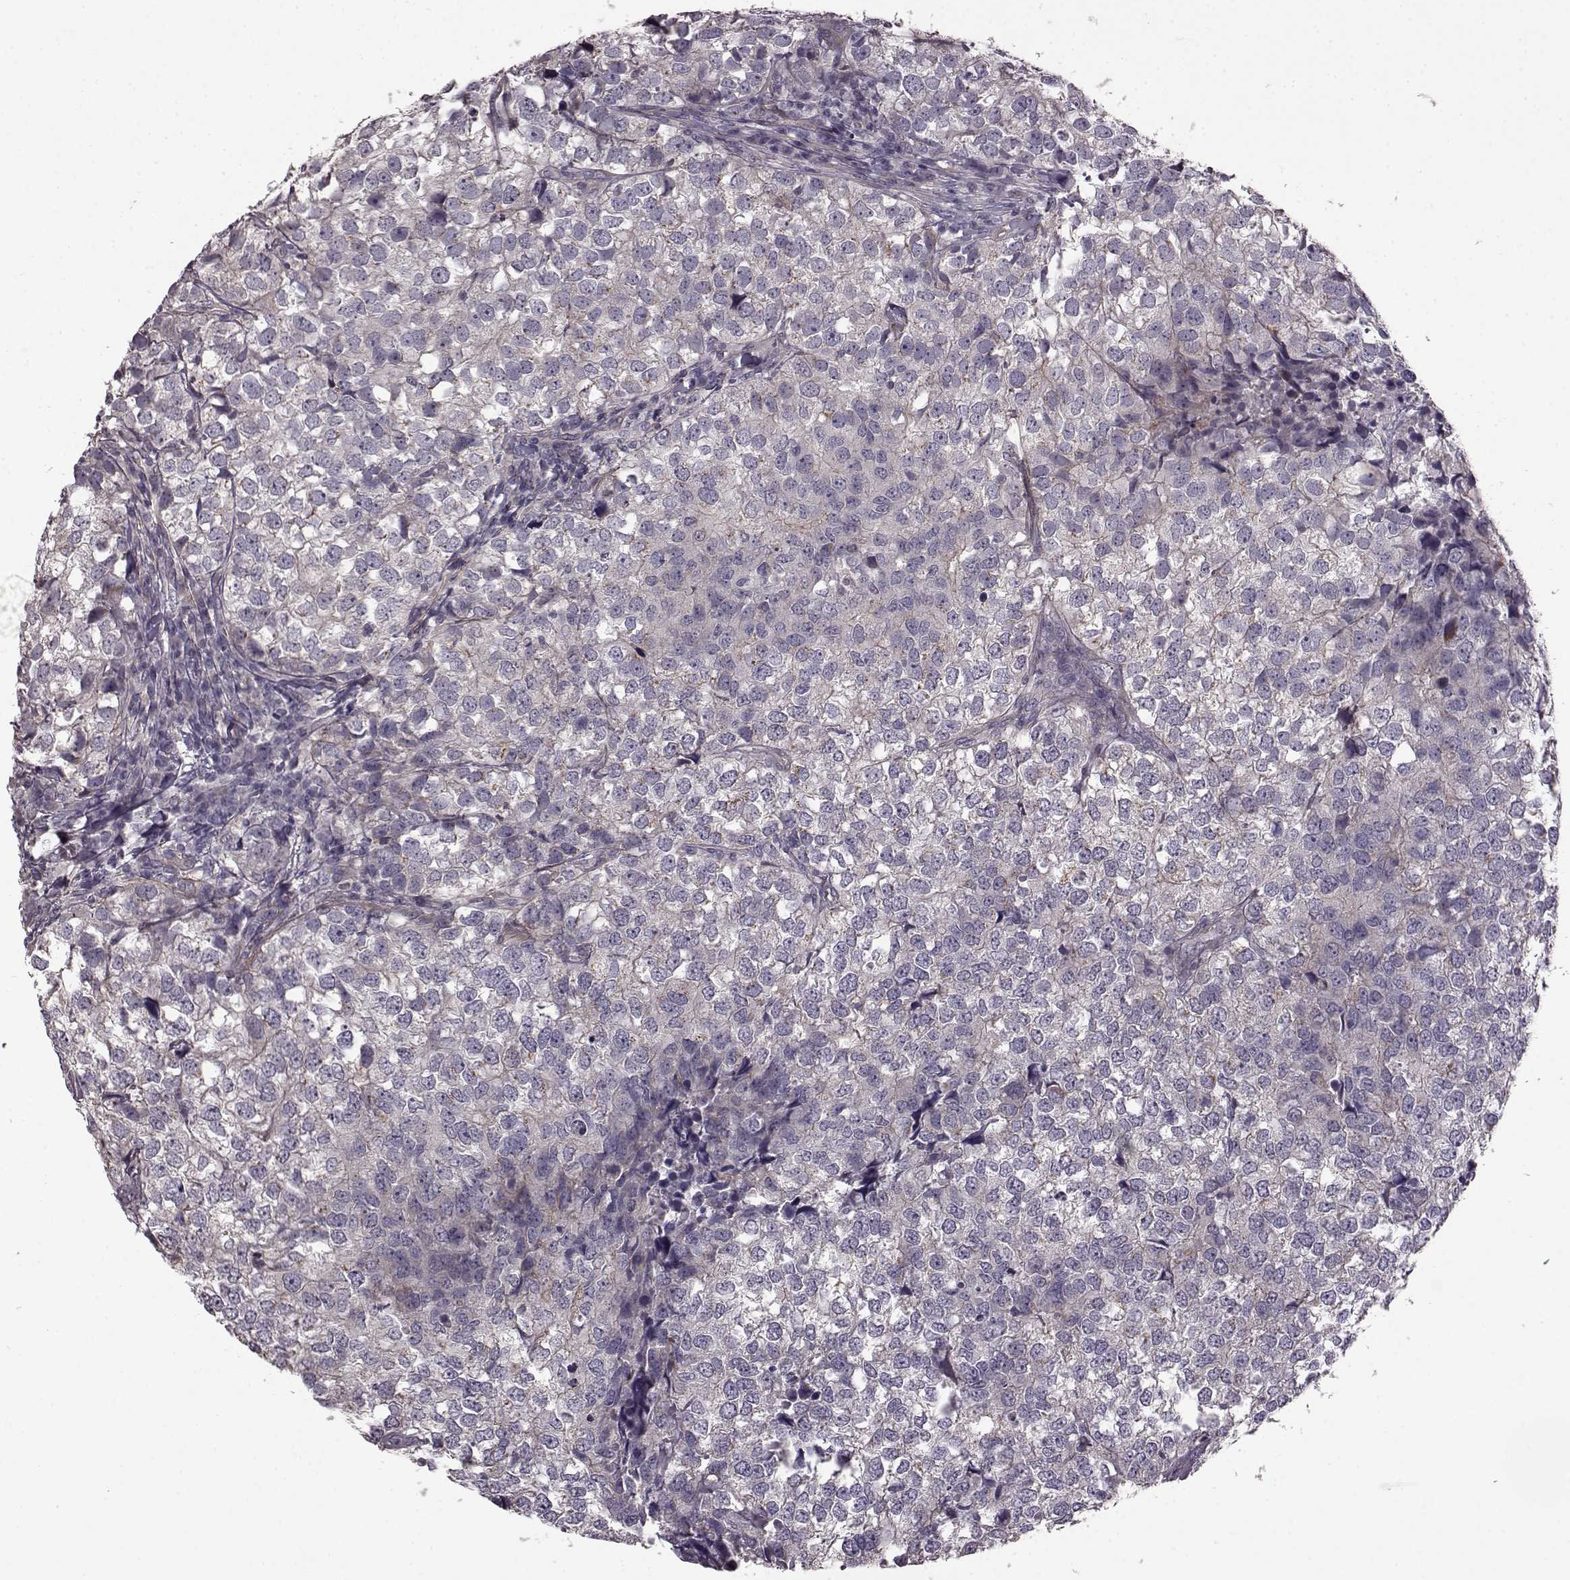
{"staining": {"intensity": "negative", "quantity": "none", "location": "none"}, "tissue": "breast cancer", "cell_type": "Tumor cells", "image_type": "cancer", "snomed": [{"axis": "morphology", "description": "Duct carcinoma"}, {"axis": "topography", "description": "Breast"}], "caption": "The IHC photomicrograph has no significant positivity in tumor cells of invasive ductal carcinoma (breast) tissue.", "gene": "GRK1", "patient": {"sex": "female", "age": 30}}